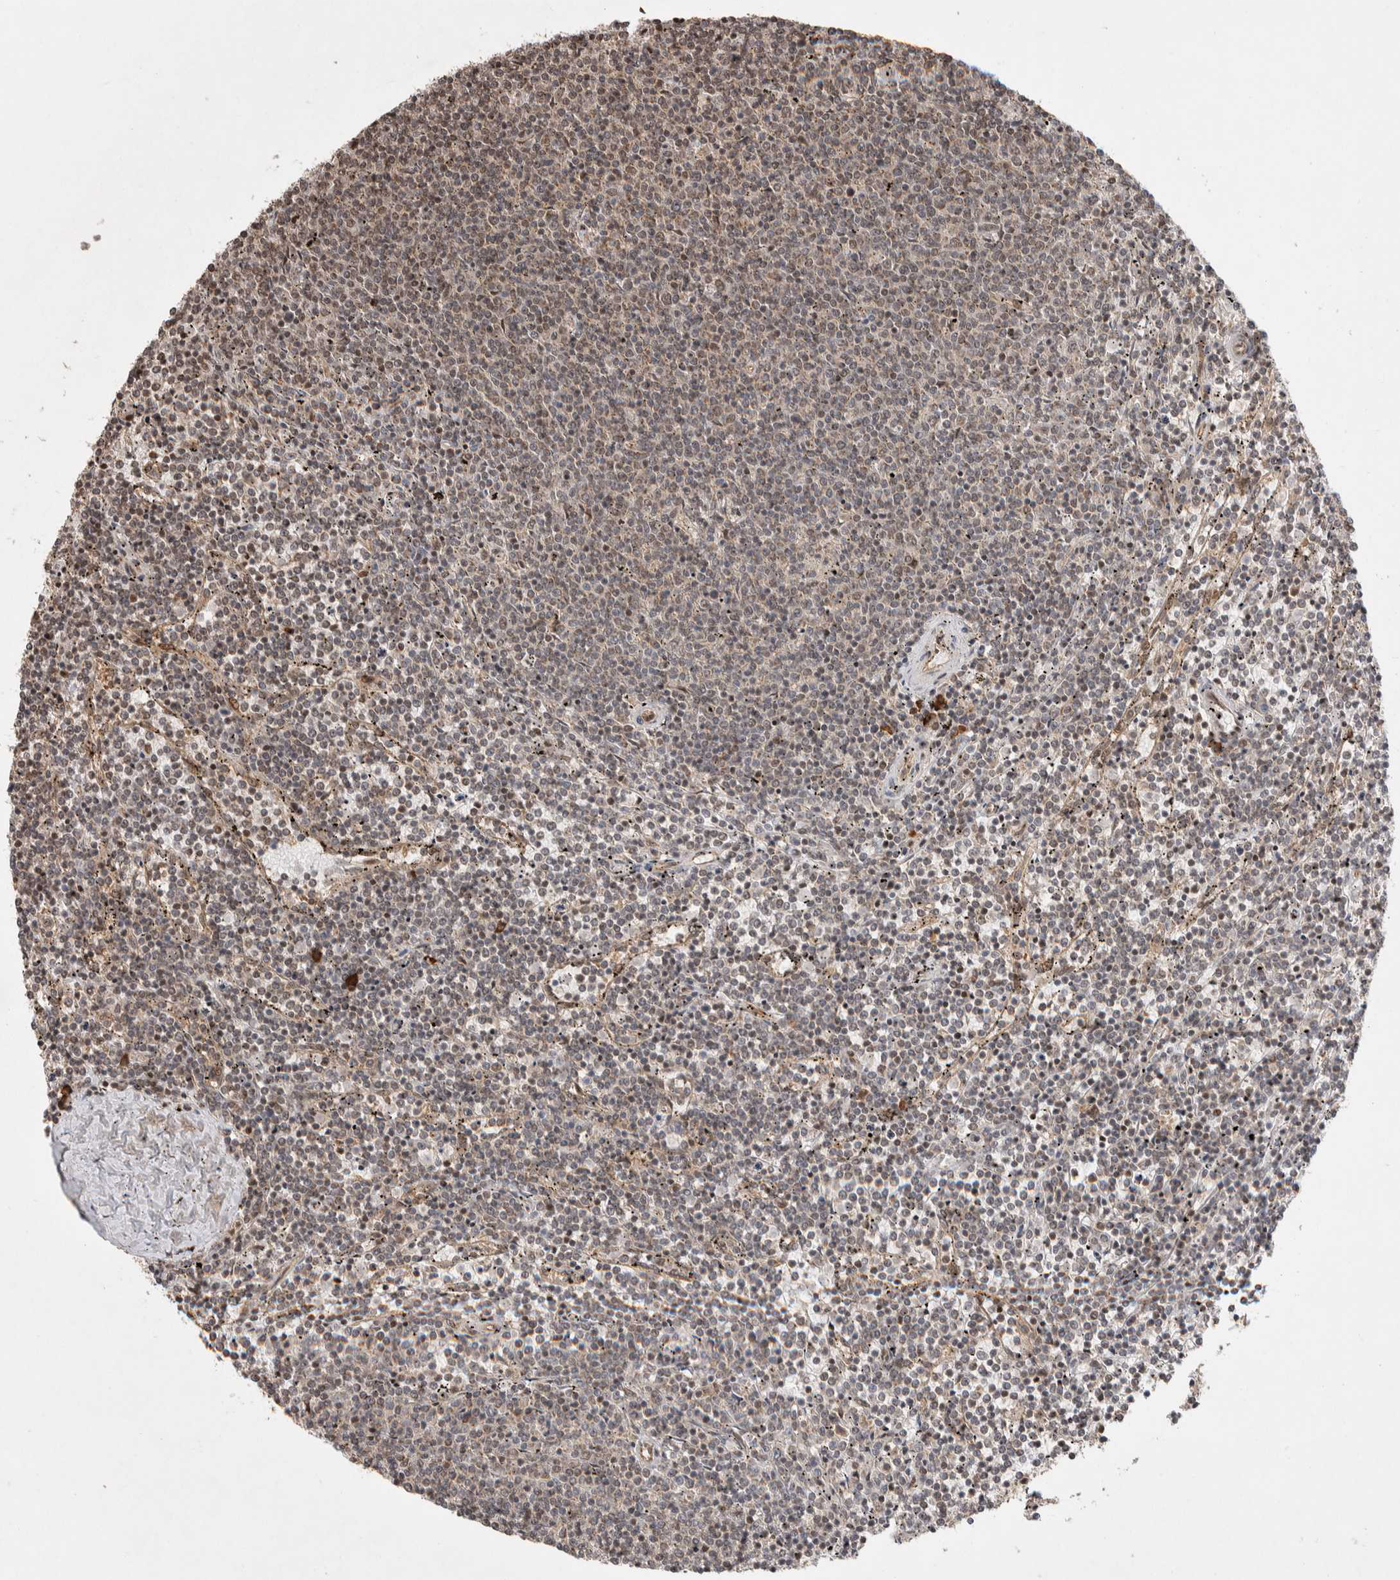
{"staining": {"intensity": "weak", "quantity": "25%-75%", "location": "nuclear"}, "tissue": "lymphoma", "cell_type": "Tumor cells", "image_type": "cancer", "snomed": [{"axis": "morphology", "description": "Malignant lymphoma, non-Hodgkin's type, Low grade"}, {"axis": "topography", "description": "Spleen"}], "caption": "Low-grade malignant lymphoma, non-Hodgkin's type tissue shows weak nuclear expression in about 25%-75% of tumor cells", "gene": "TOR1B", "patient": {"sex": "female", "age": 50}}